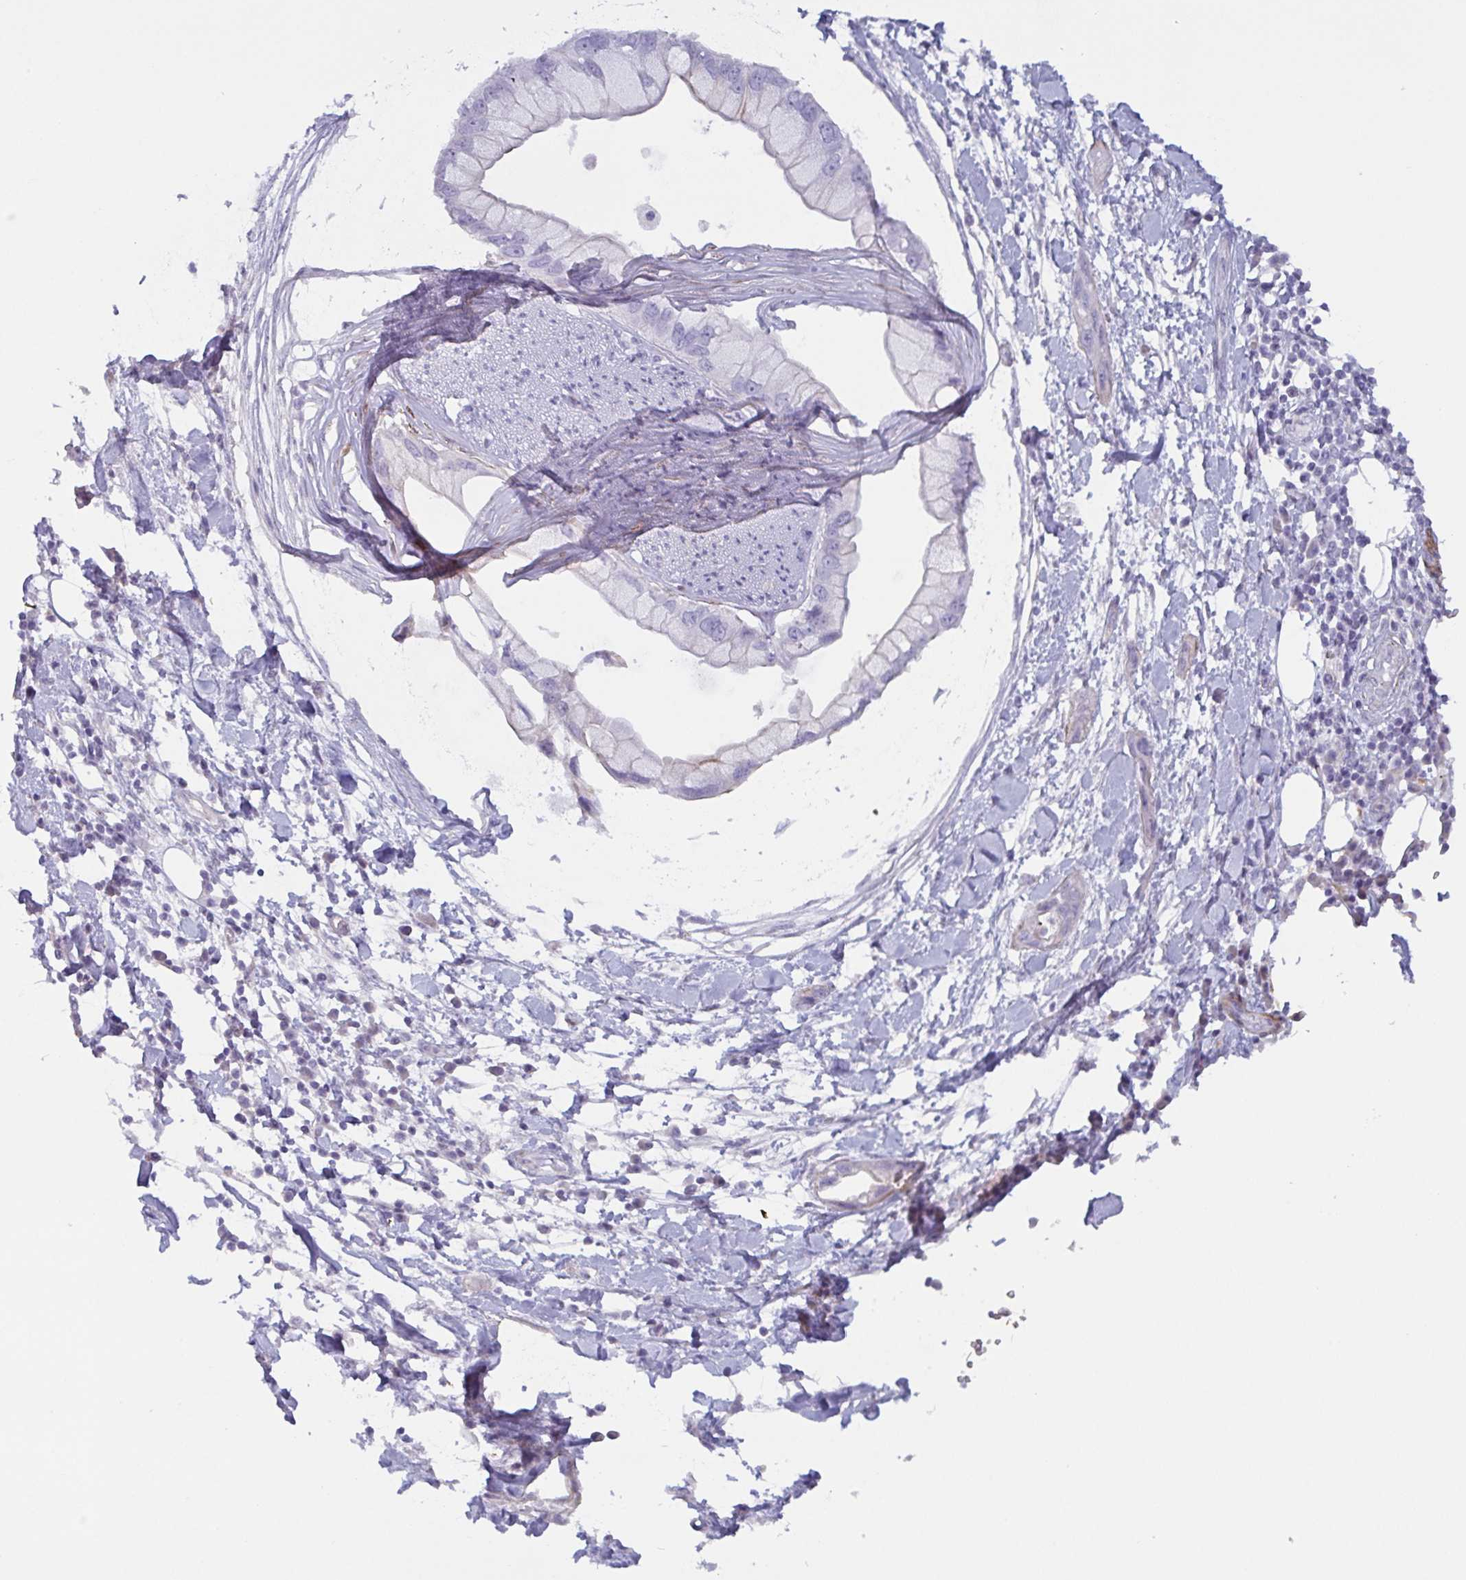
{"staining": {"intensity": "negative", "quantity": "none", "location": "none"}, "tissue": "pancreatic cancer", "cell_type": "Tumor cells", "image_type": "cancer", "snomed": [{"axis": "morphology", "description": "Adenocarcinoma, NOS"}, {"axis": "topography", "description": "Pancreas"}], "caption": "Image shows no significant protein expression in tumor cells of adenocarcinoma (pancreatic). (Stains: DAB (3,3'-diaminobenzidine) immunohistochemistry with hematoxylin counter stain, Microscopy: brightfield microscopy at high magnification).", "gene": "OR5P3", "patient": {"sex": "female", "age": 73}}